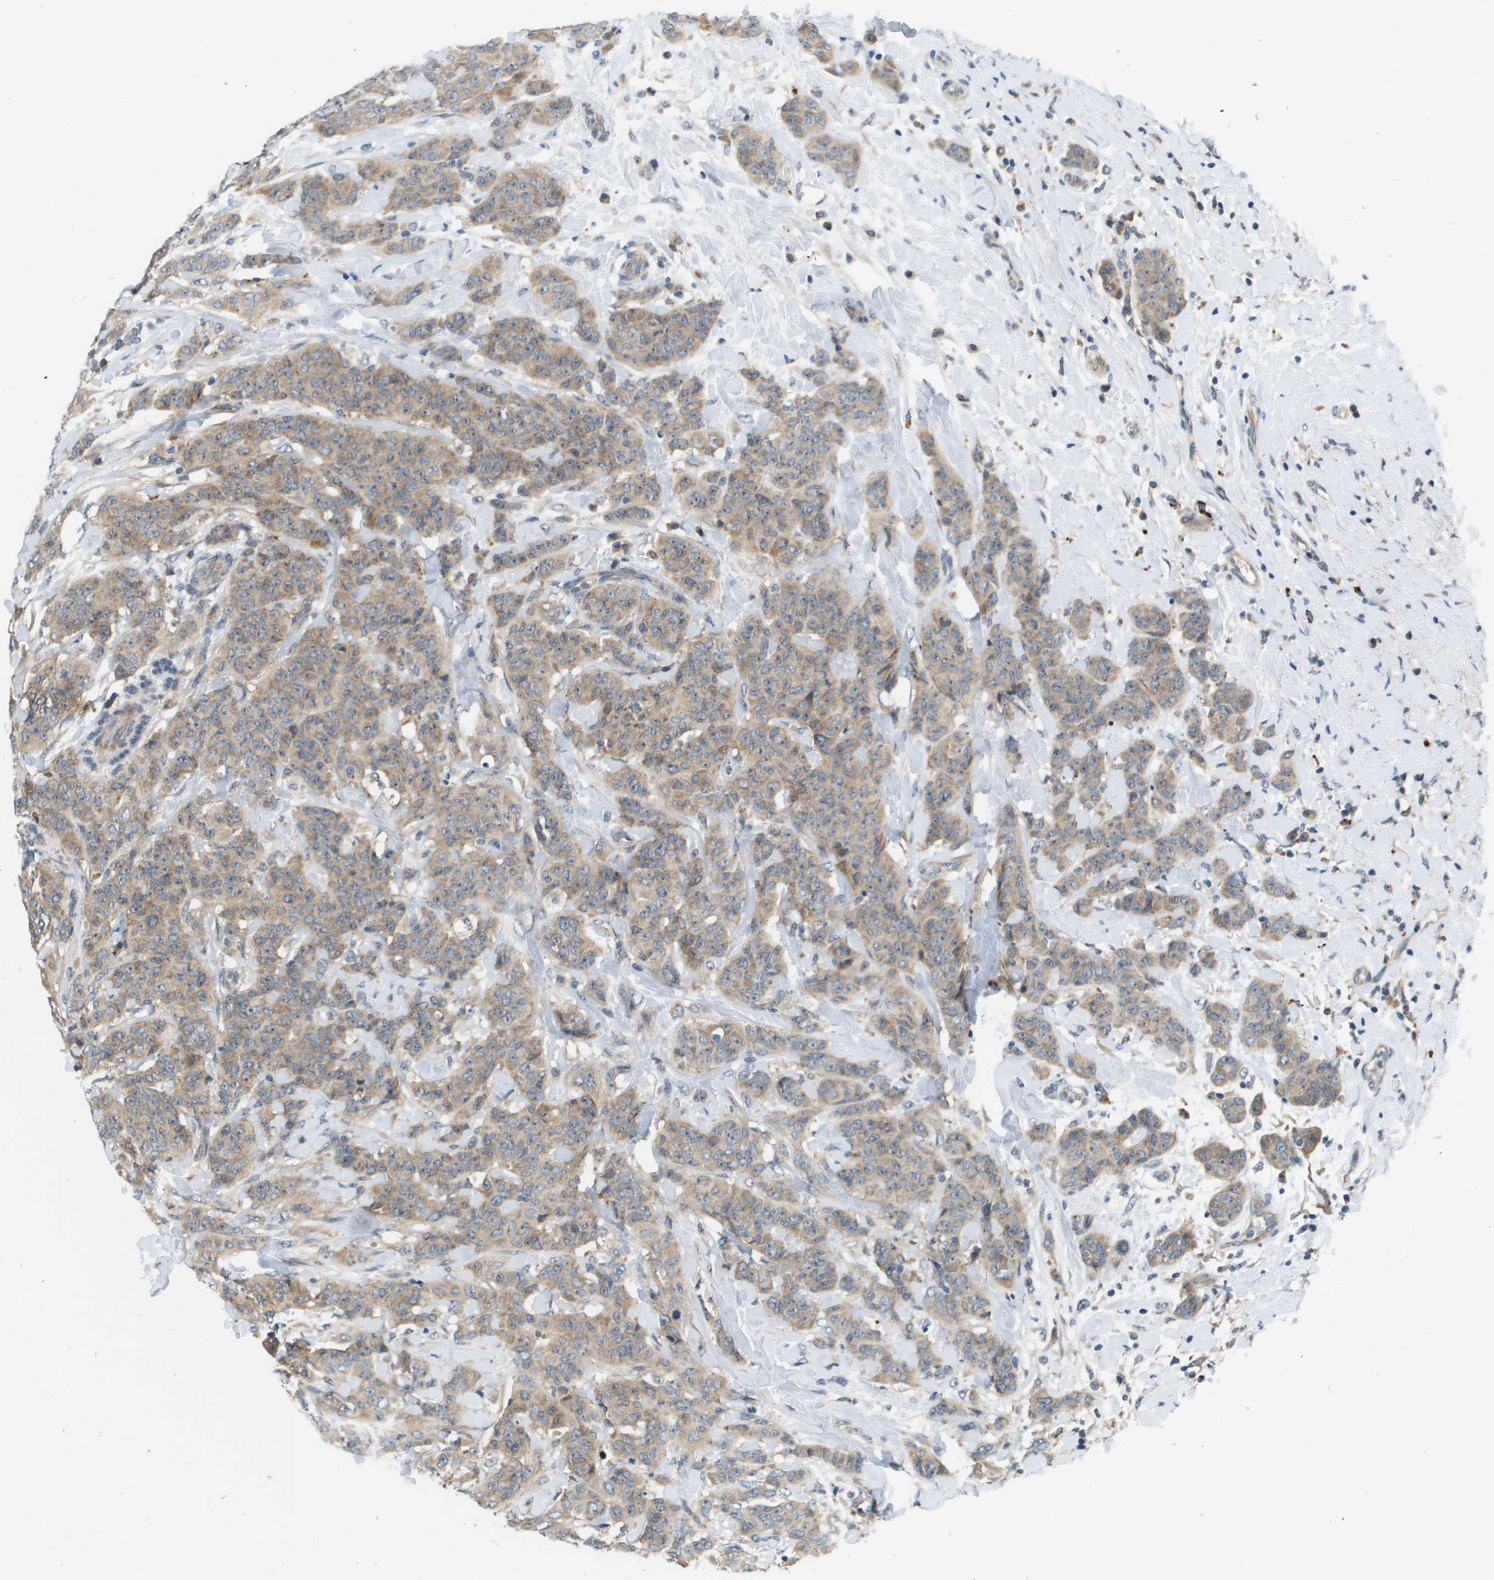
{"staining": {"intensity": "weak", "quantity": ">75%", "location": "cytoplasmic/membranous"}, "tissue": "breast cancer", "cell_type": "Tumor cells", "image_type": "cancer", "snomed": [{"axis": "morphology", "description": "Normal tissue, NOS"}, {"axis": "morphology", "description": "Duct carcinoma"}, {"axis": "topography", "description": "Breast"}], "caption": "Intraductal carcinoma (breast) stained with a brown dye exhibits weak cytoplasmic/membranous positive positivity in approximately >75% of tumor cells.", "gene": "SLC25A20", "patient": {"sex": "female", "age": 40}}